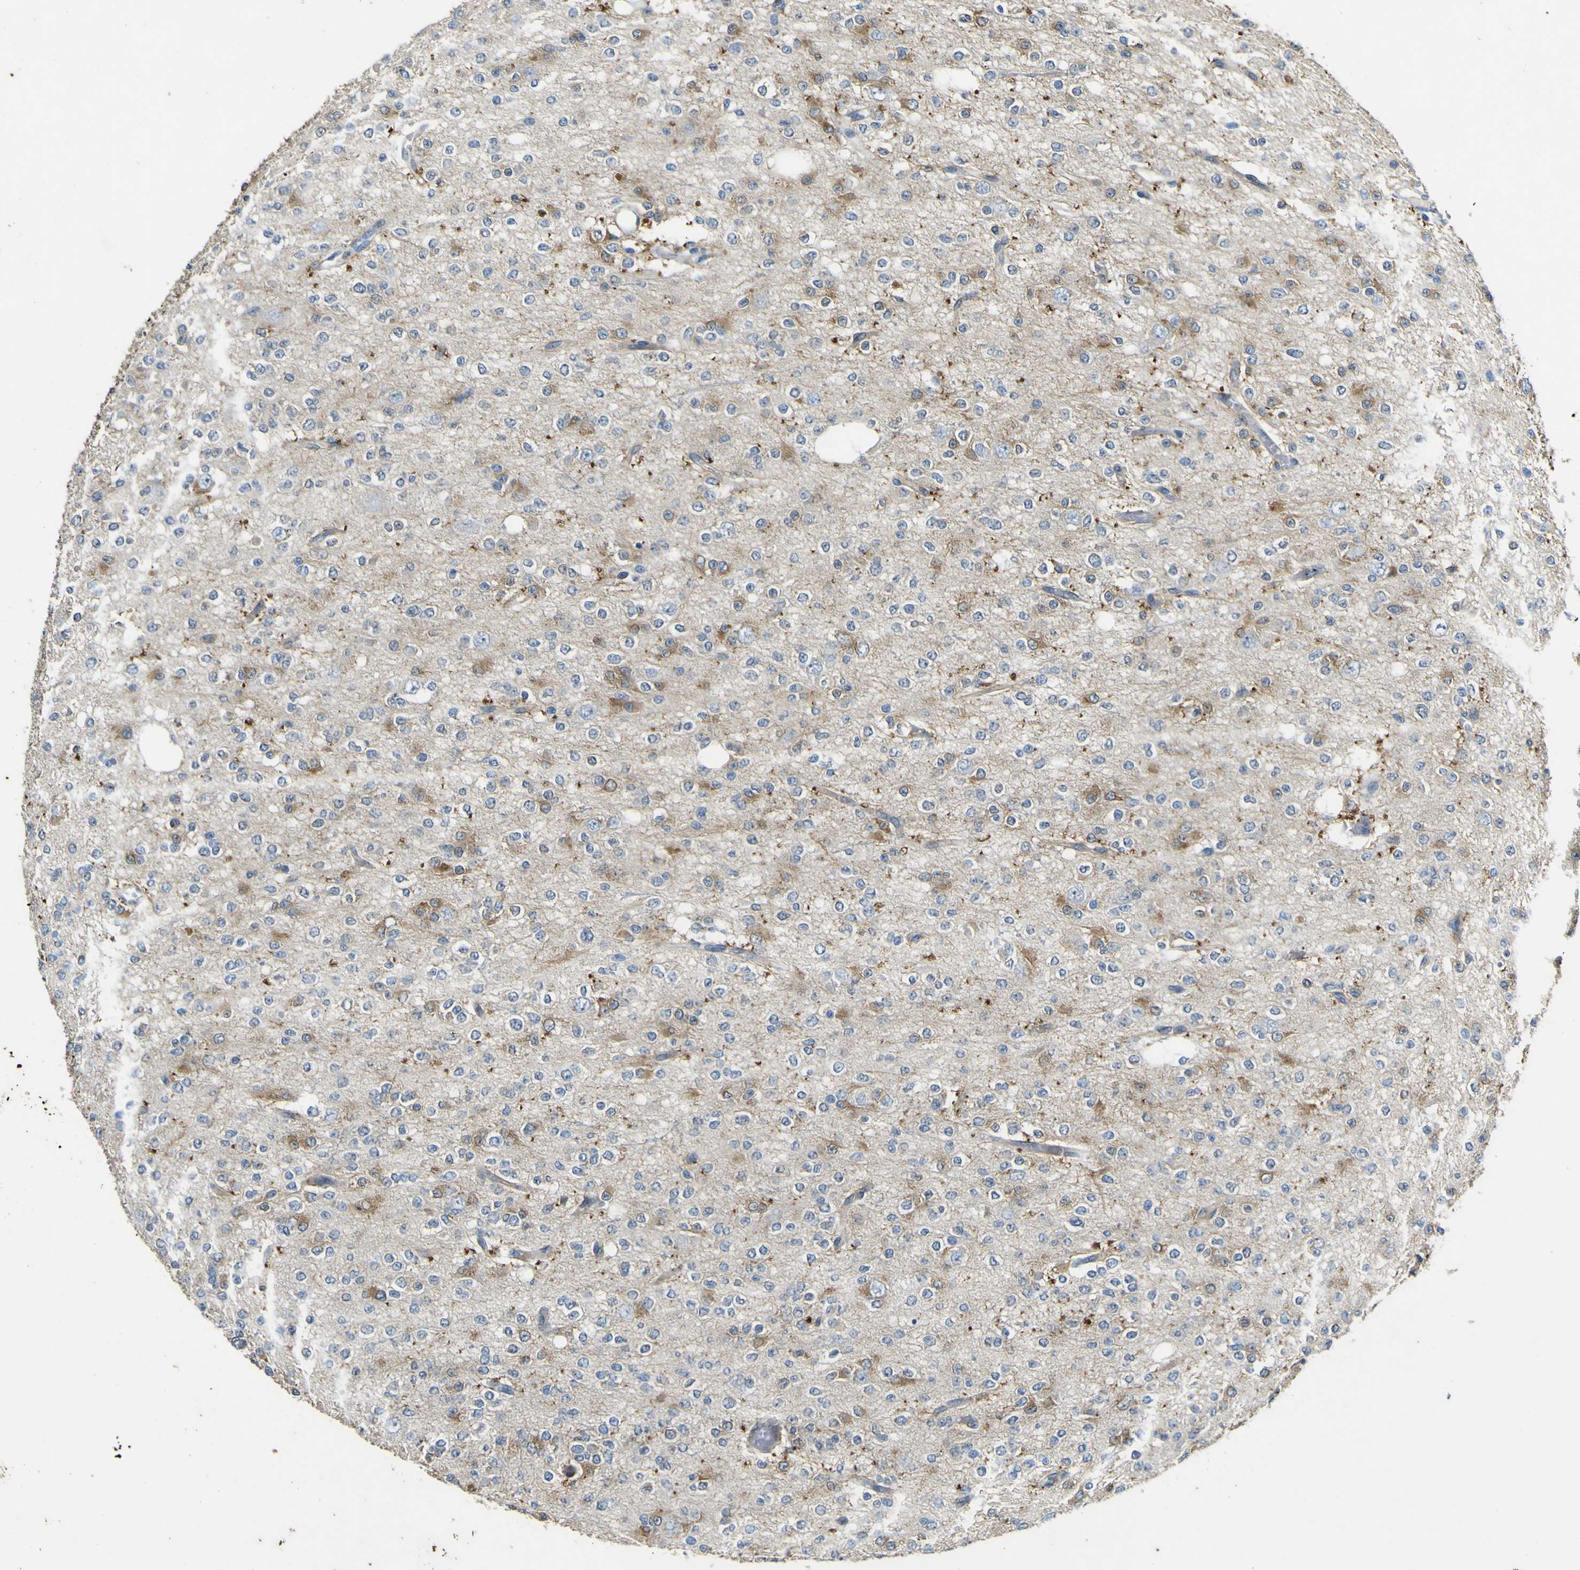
{"staining": {"intensity": "moderate", "quantity": "25%-75%", "location": "cytoplasmic/membranous"}, "tissue": "glioma", "cell_type": "Tumor cells", "image_type": "cancer", "snomed": [{"axis": "morphology", "description": "Glioma, malignant, Low grade"}, {"axis": "topography", "description": "Brain"}], "caption": "Protein expression analysis of glioma exhibits moderate cytoplasmic/membranous positivity in approximately 25%-75% of tumor cells.", "gene": "LDLR", "patient": {"sex": "male", "age": 38}}